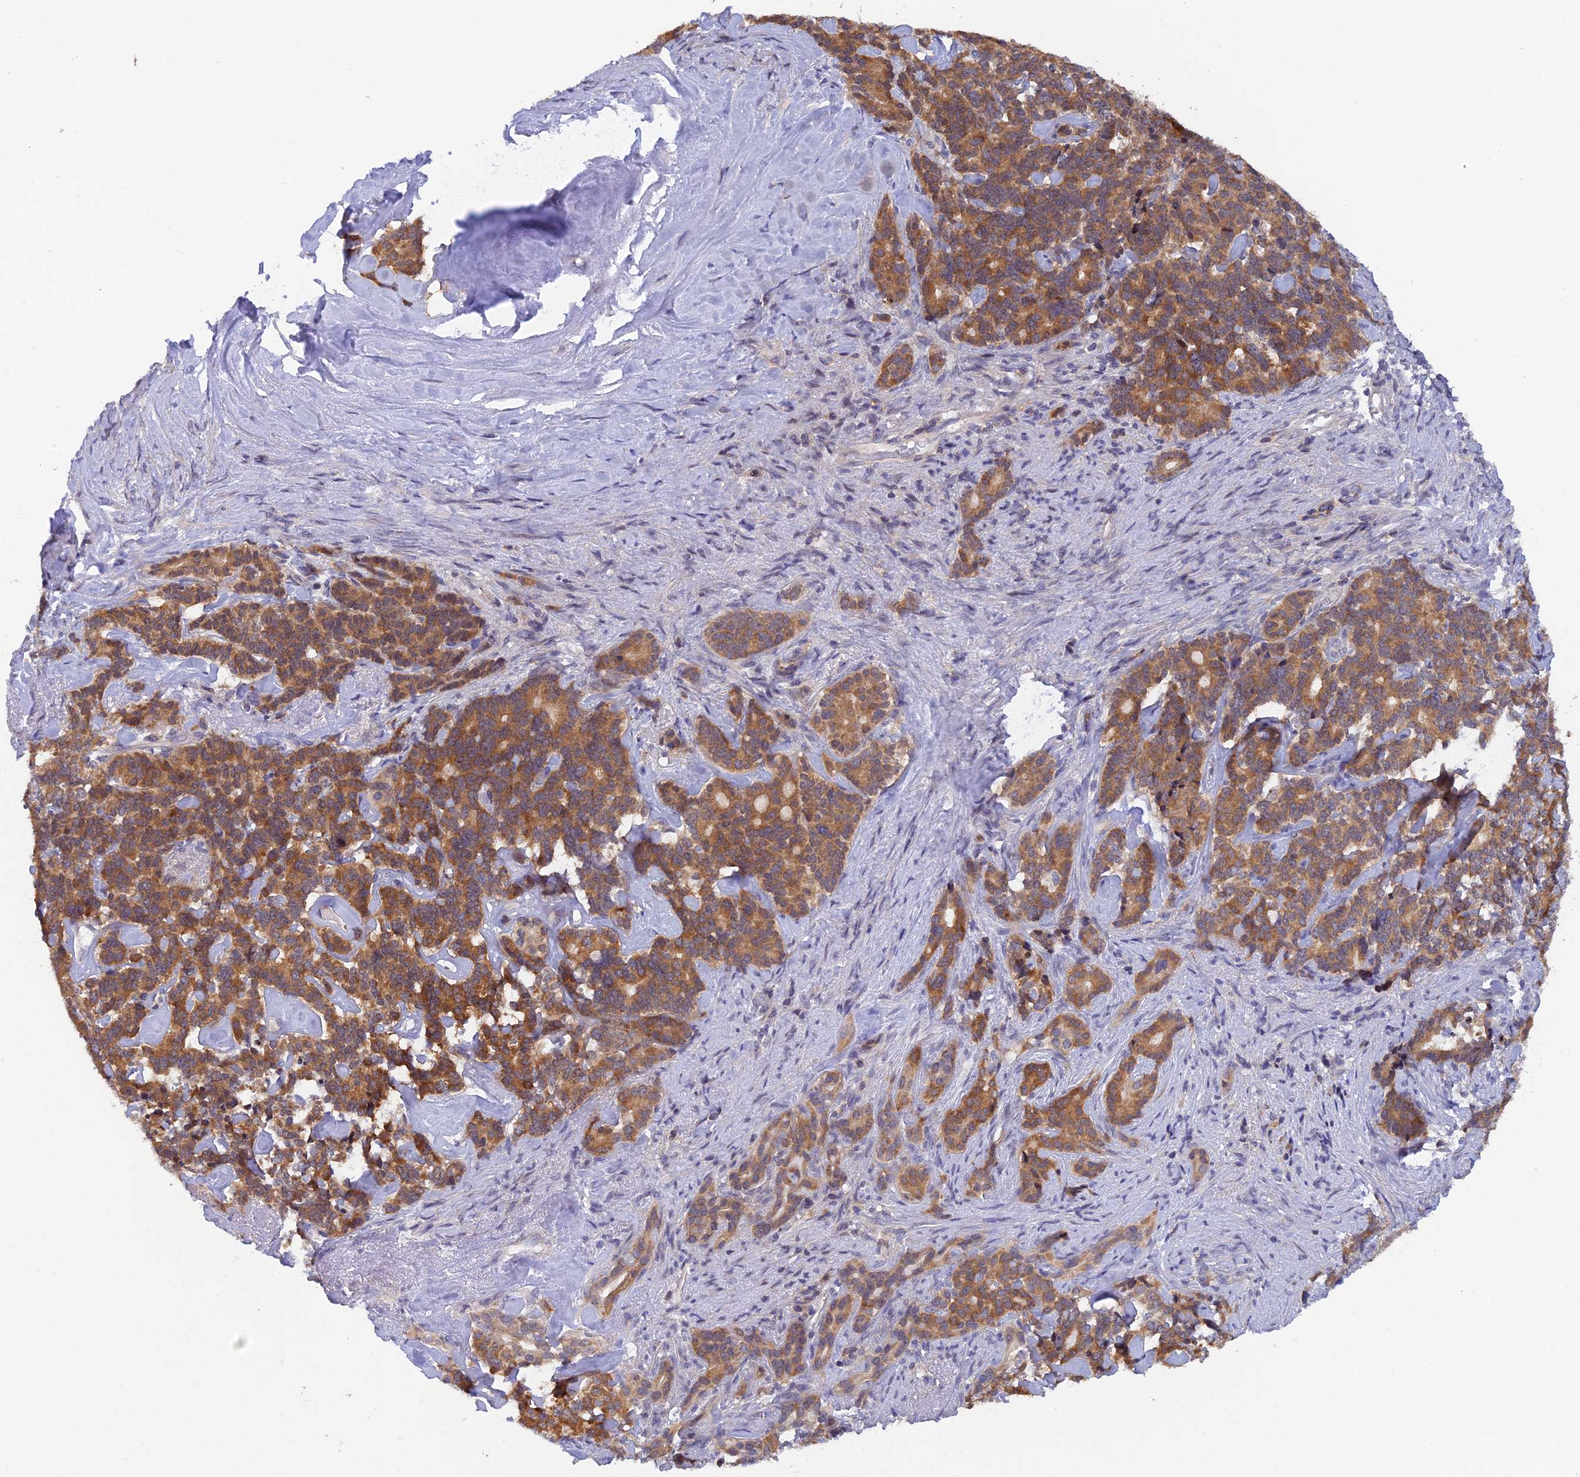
{"staining": {"intensity": "moderate", "quantity": ">75%", "location": "cytoplasmic/membranous"}, "tissue": "pancreatic cancer", "cell_type": "Tumor cells", "image_type": "cancer", "snomed": [{"axis": "morphology", "description": "Adenocarcinoma, NOS"}, {"axis": "topography", "description": "Pancreas"}], "caption": "Approximately >75% of tumor cells in human pancreatic adenocarcinoma reveal moderate cytoplasmic/membranous protein positivity as visualized by brown immunohistochemical staining.", "gene": "ELOA2", "patient": {"sex": "female", "age": 74}}